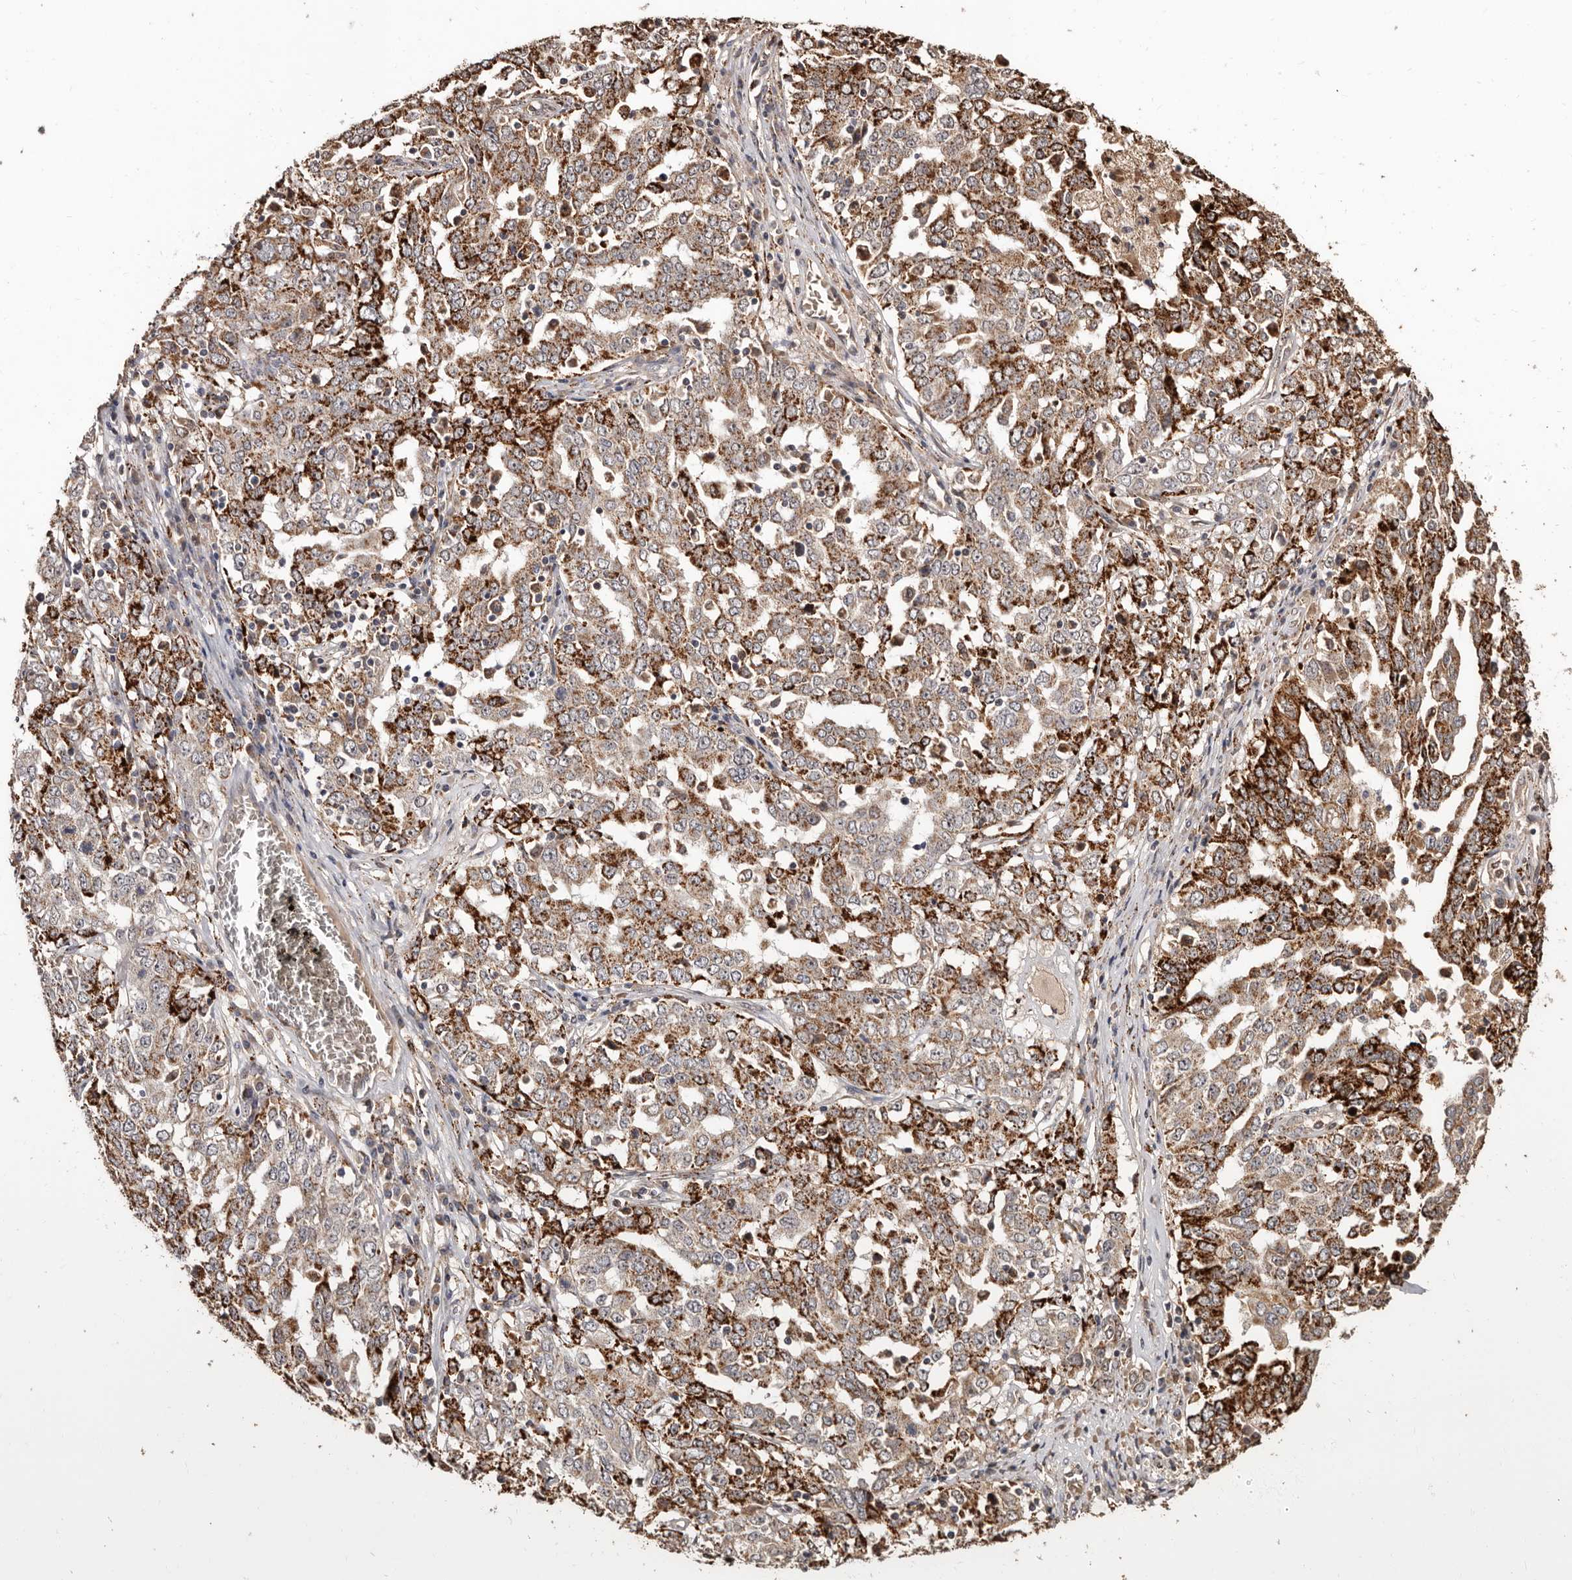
{"staining": {"intensity": "strong", "quantity": ">75%", "location": "cytoplasmic/membranous"}, "tissue": "ovarian cancer", "cell_type": "Tumor cells", "image_type": "cancer", "snomed": [{"axis": "morphology", "description": "Carcinoma, endometroid"}, {"axis": "topography", "description": "Ovary"}], "caption": "This histopathology image exhibits immunohistochemistry (IHC) staining of ovarian cancer (endometroid carcinoma), with high strong cytoplasmic/membranous expression in about >75% of tumor cells.", "gene": "AKAP7", "patient": {"sex": "female", "age": 62}}